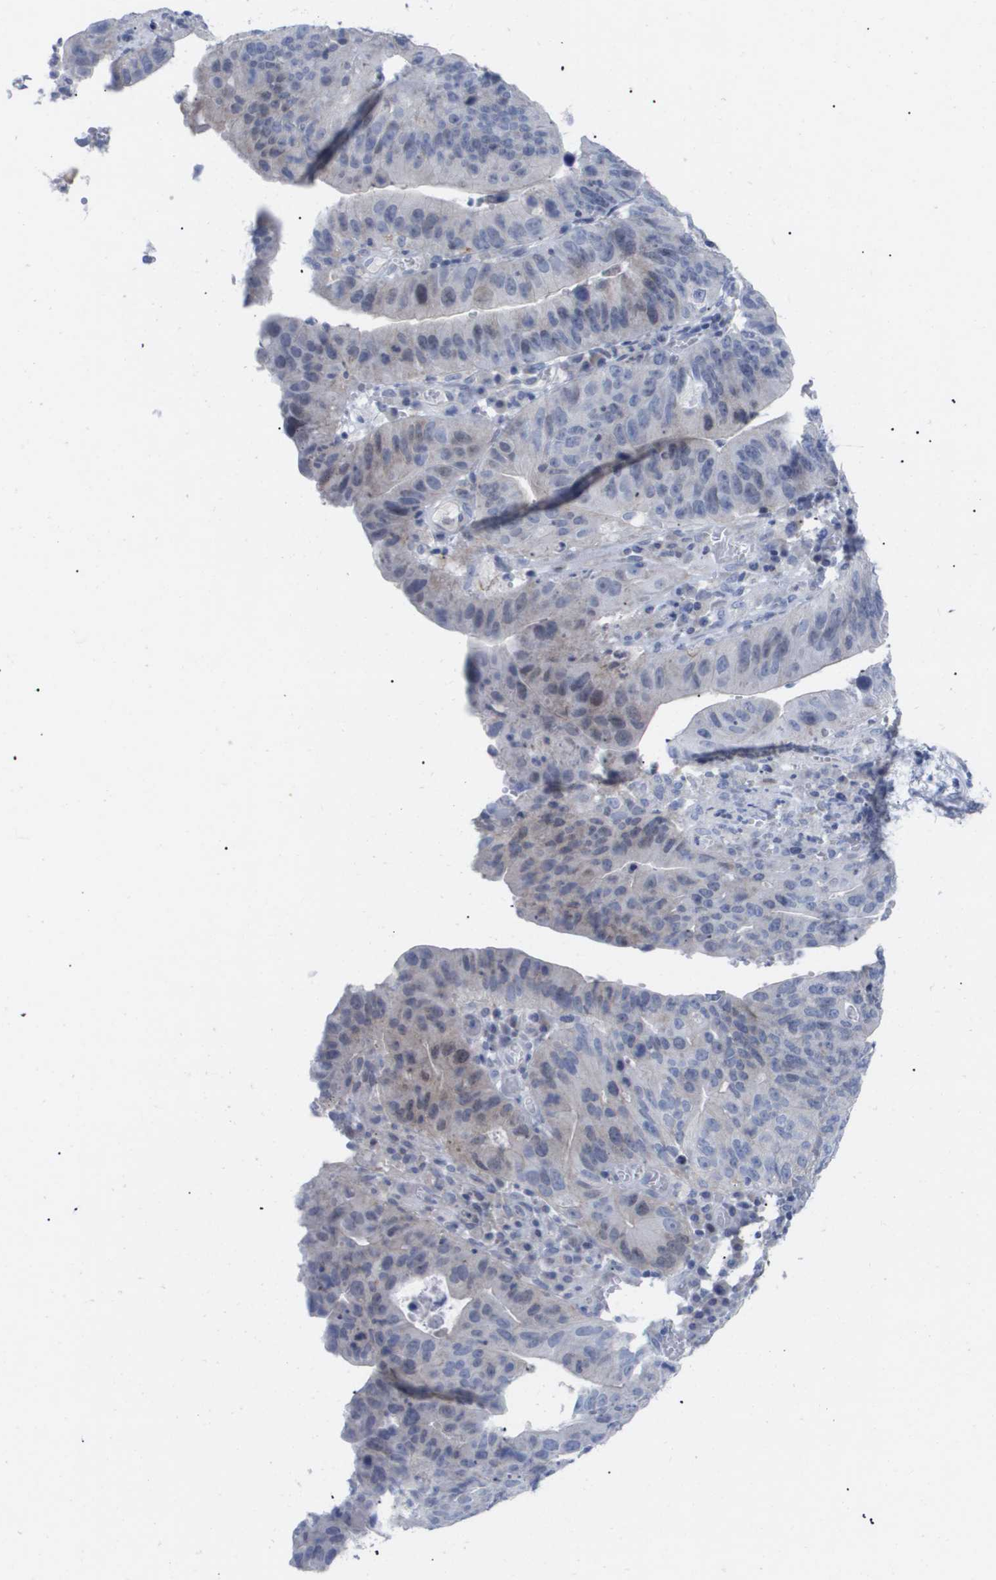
{"staining": {"intensity": "negative", "quantity": "none", "location": "none"}, "tissue": "stomach cancer", "cell_type": "Tumor cells", "image_type": "cancer", "snomed": [{"axis": "morphology", "description": "Adenocarcinoma, NOS"}, {"axis": "topography", "description": "Stomach"}], "caption": "A micrograph of human stomach adenocarcinoma is negative for staining in tumor cells.", "gene": "CAV3", "patient": {"sex": "male", "age": 59}}